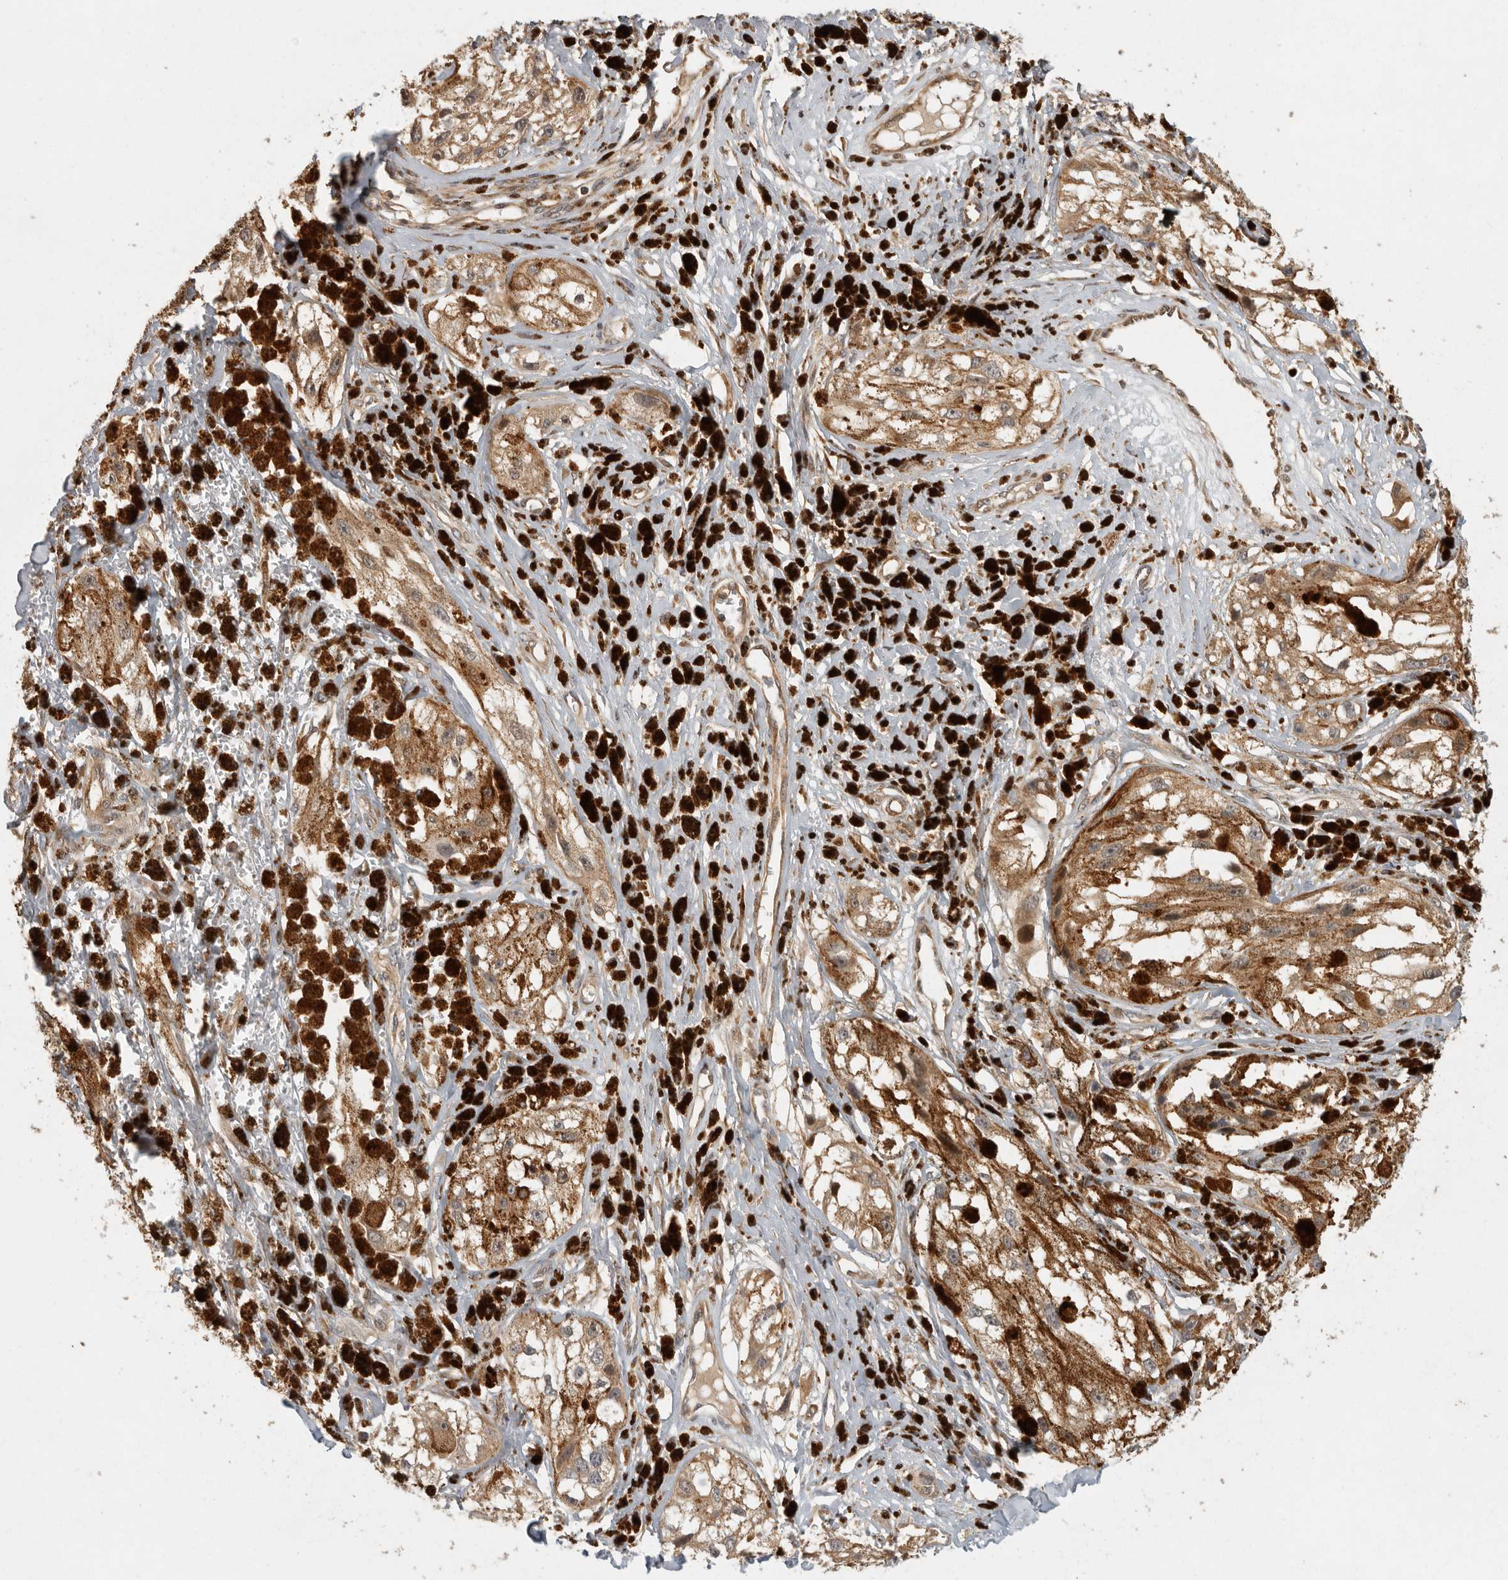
{"staining": {"intensity": "weak", "quantity": ">75%", "location": "cytoplasmic/membranous"}, "tissue": "melanoma", "cell_type": "Tumor cells", "image_type": "cancer", "snomed": [{"axis": "morphology", "description": "Malignant melanoma, NOS"}, {"axis": "topography", "description": "Skin"}], "caption": "Protein staining by immunohistochemistry (IHC) exhibits weak cytoplasmic/membranous expression in approximately >75% of tumor cells in melanoma.", "gene": "SWT1", "patient": {"sex": "male", "age": 88}}